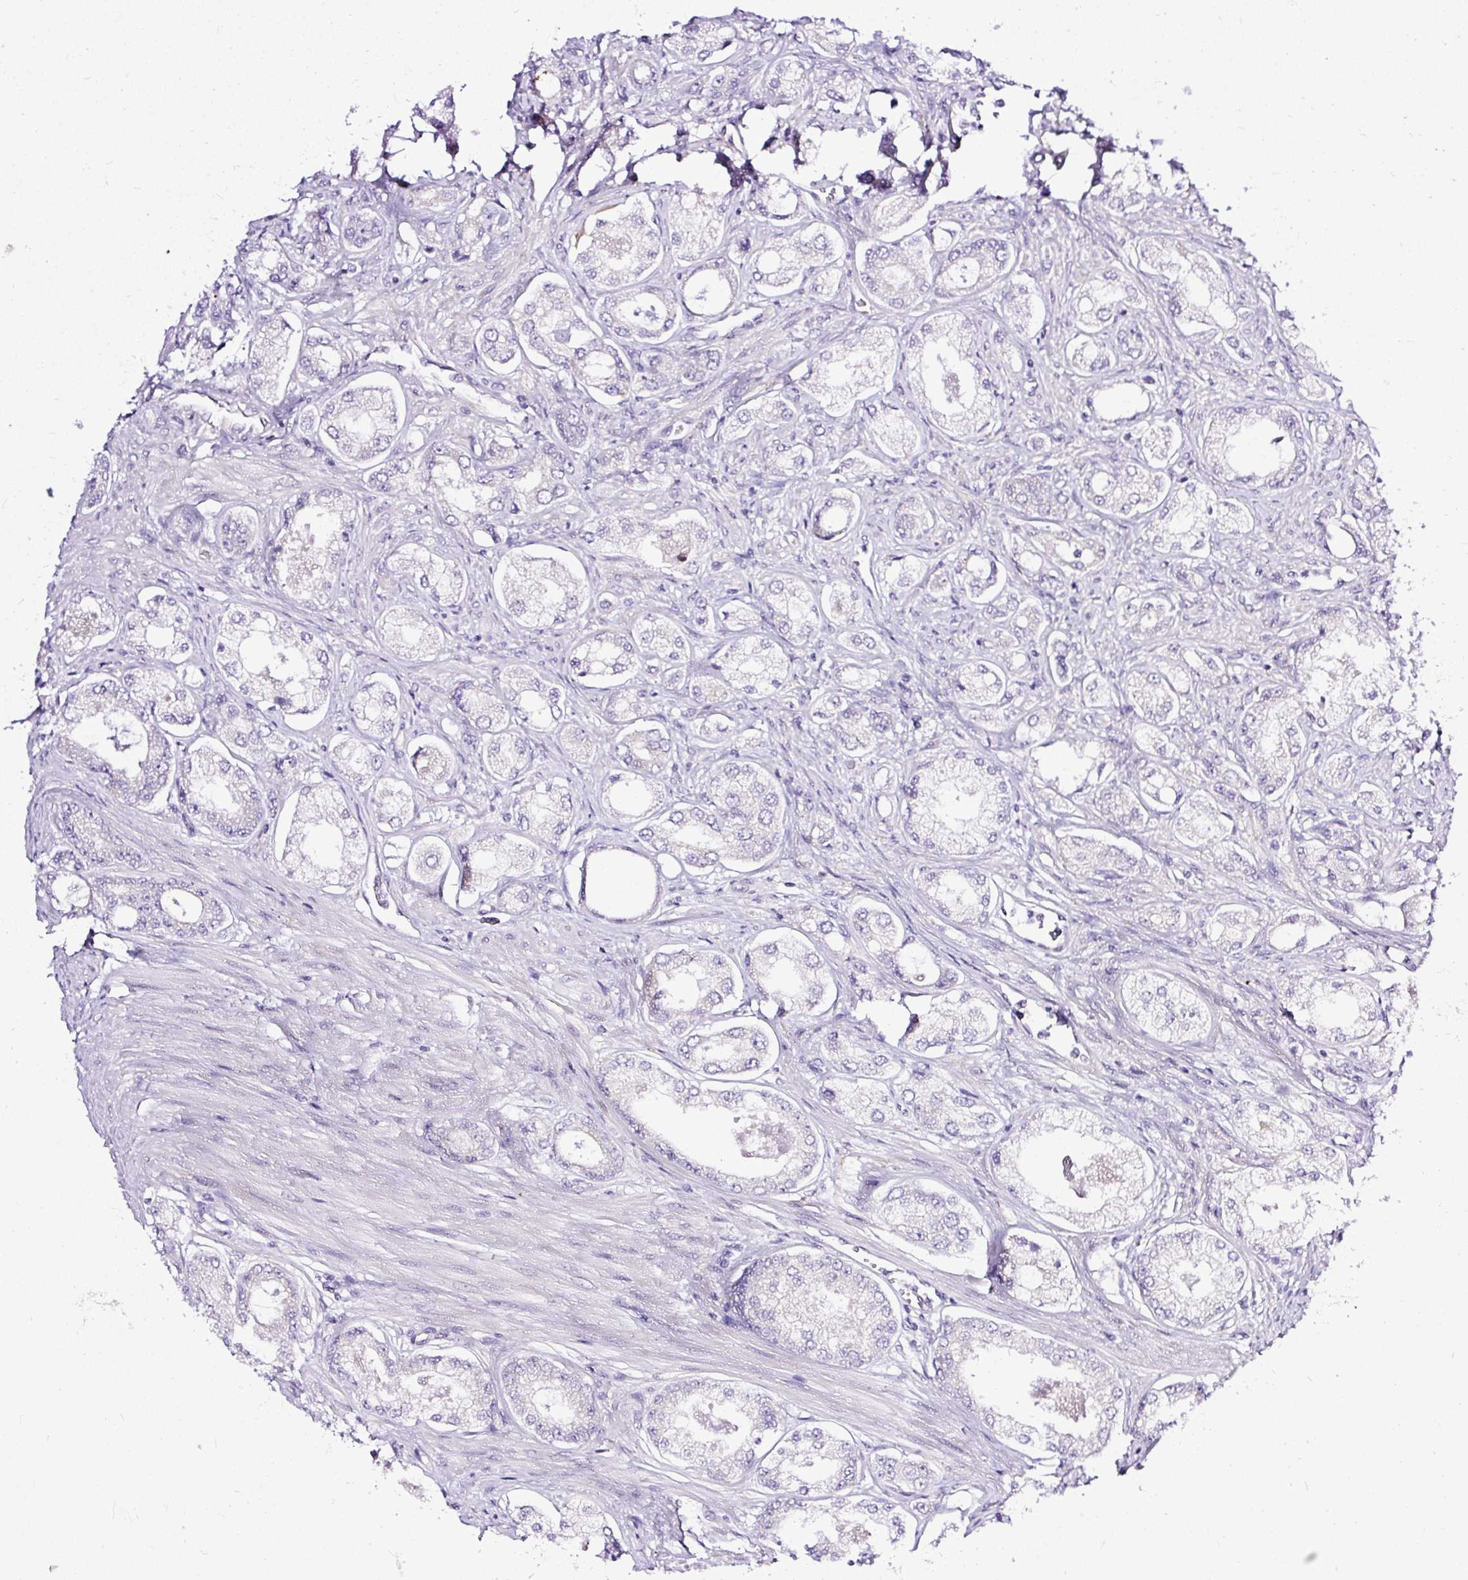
{"staining": {"intensity": "negative", "quantity": "none", "location": "none"}, "tissue": "prostate cancer", "cell_type": "Tumor cells", "image_type": "cancer", "snomed": [{"axis": "morphology", "description": "Adenocarcinoma, Low grade"}, {"axis": "topography", "description": "Prostate"}], "caption": "An IHC image of low-grade adenocarcinoma (prostate) is shown. There is no staining in tumor cells of low-grade adenocarcinoma (prostate).", "gene": "AMFR", "patient": {"sex": "male", "age": 68}}